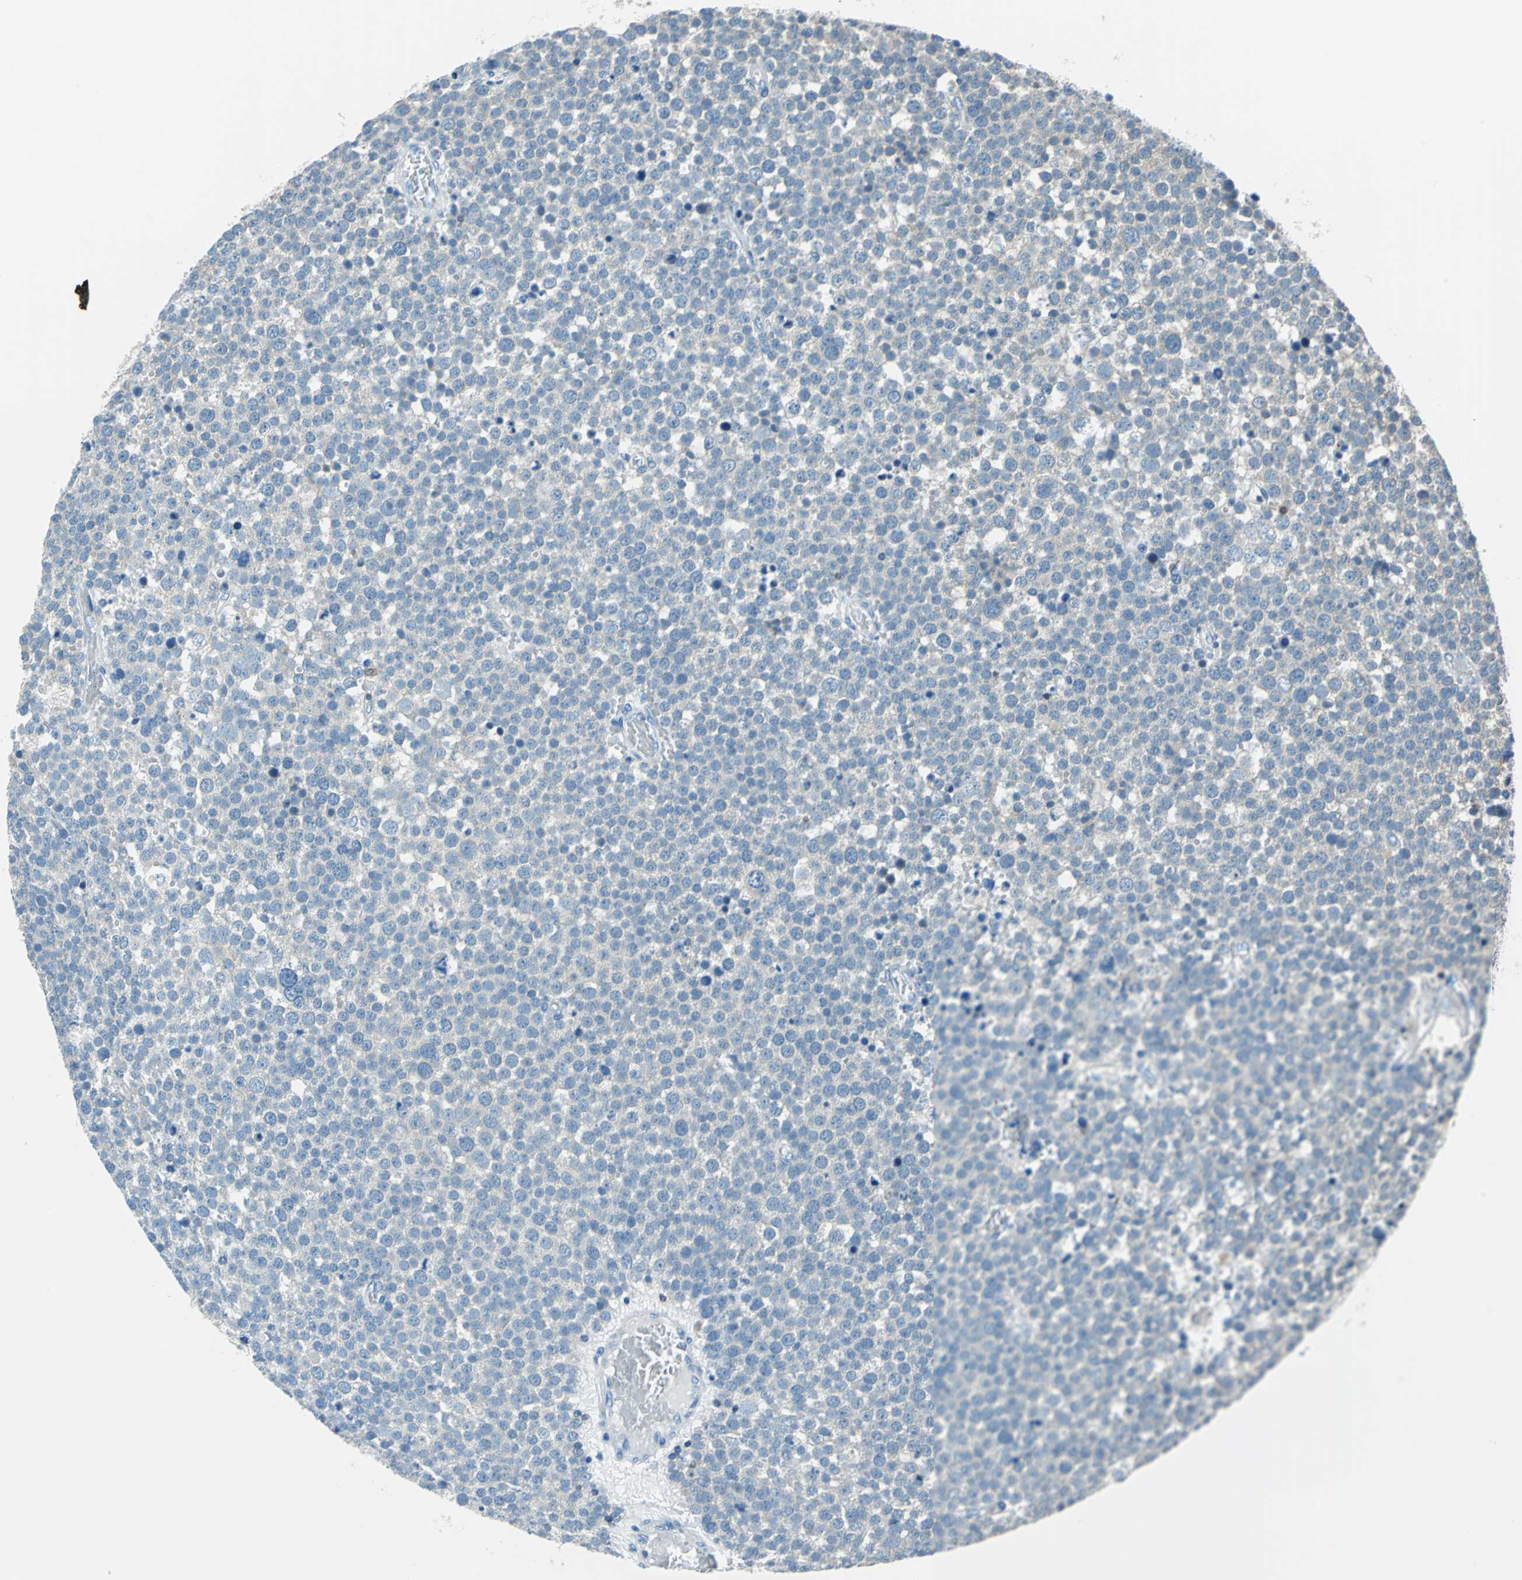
{"staining": {"intensity": "negative", "quantity": "none", "location": "none"}, "tissue": "testis cancer", "cell_type": "Tumor cells", "image_type": "cancer", "snomed": [{"axis": "morphology", "description": "Seminoma, NOS"}, {"axis": "topography", "description": "Testis"}], "caption": "Human testis cancer (seminoma) stained for a protein using IHC exhibits no positivity in tumor cells.", "gene": "CPA3", "patient": {"sex": "male", "age": 71}}